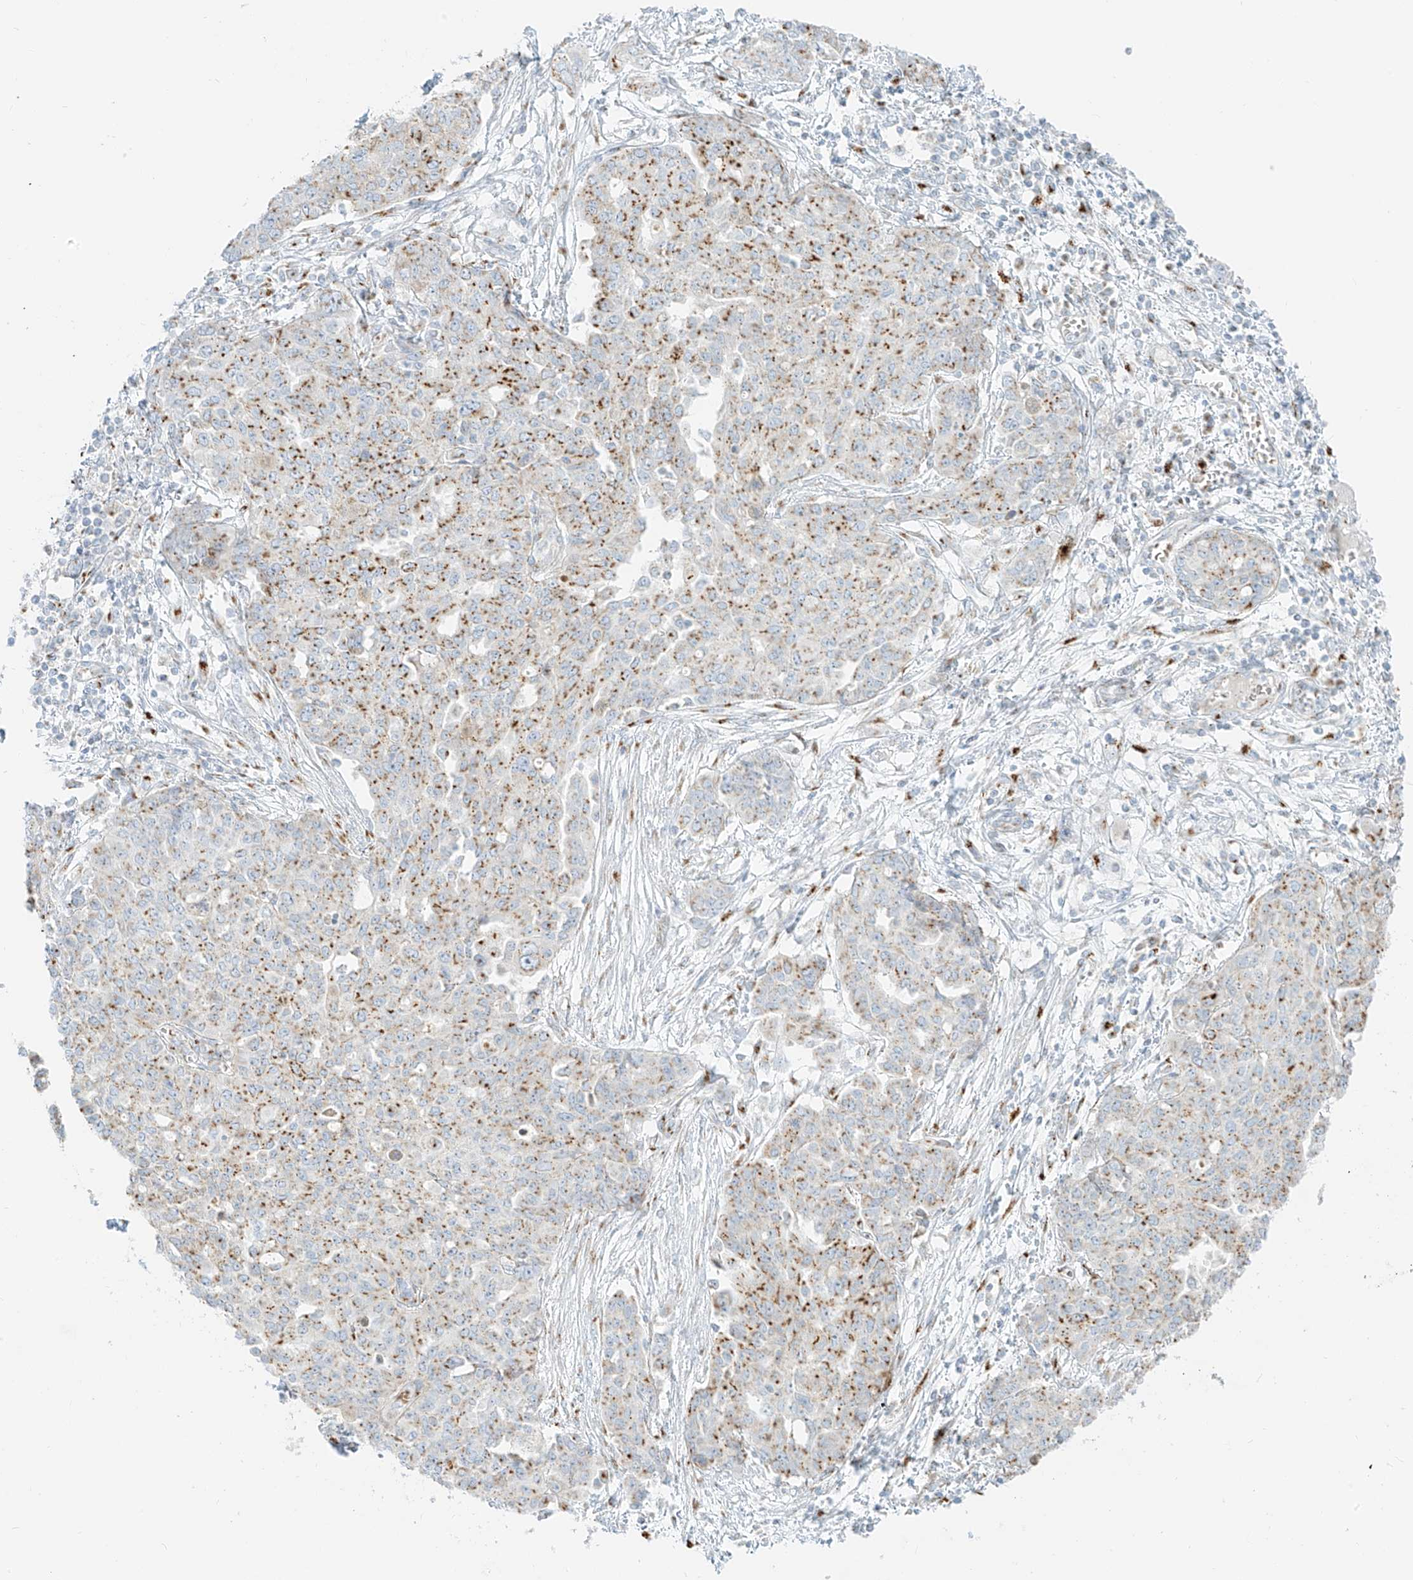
{"staining": {"intensity": "moderate", "quantity": "25%-75%", "location": "cytoplasmic/membranous"}, "tissue": "ovarian cancer", "cell_type": "Tumor cells", "image_type": "cancer", "snomed": [{"axis": "morphology", "description": "Cystadenocarcinoma, serous, NOS"}, {"axis": "topography", "description": "Soft tissue"}, {"axis": "topography", "description": "Ovary"}], "caption": "This photomicrograph displays ovarian cancer (serous cystadenocarcinoma) stained with IHC to label a protein in brown. The cytoplasmic/membranous of tumor cells show moderate positivity for the protein. Nuclei are counter-stained blue.", "gene": "TMEM87B", "patient": {"sex": "female", "age": 57}}